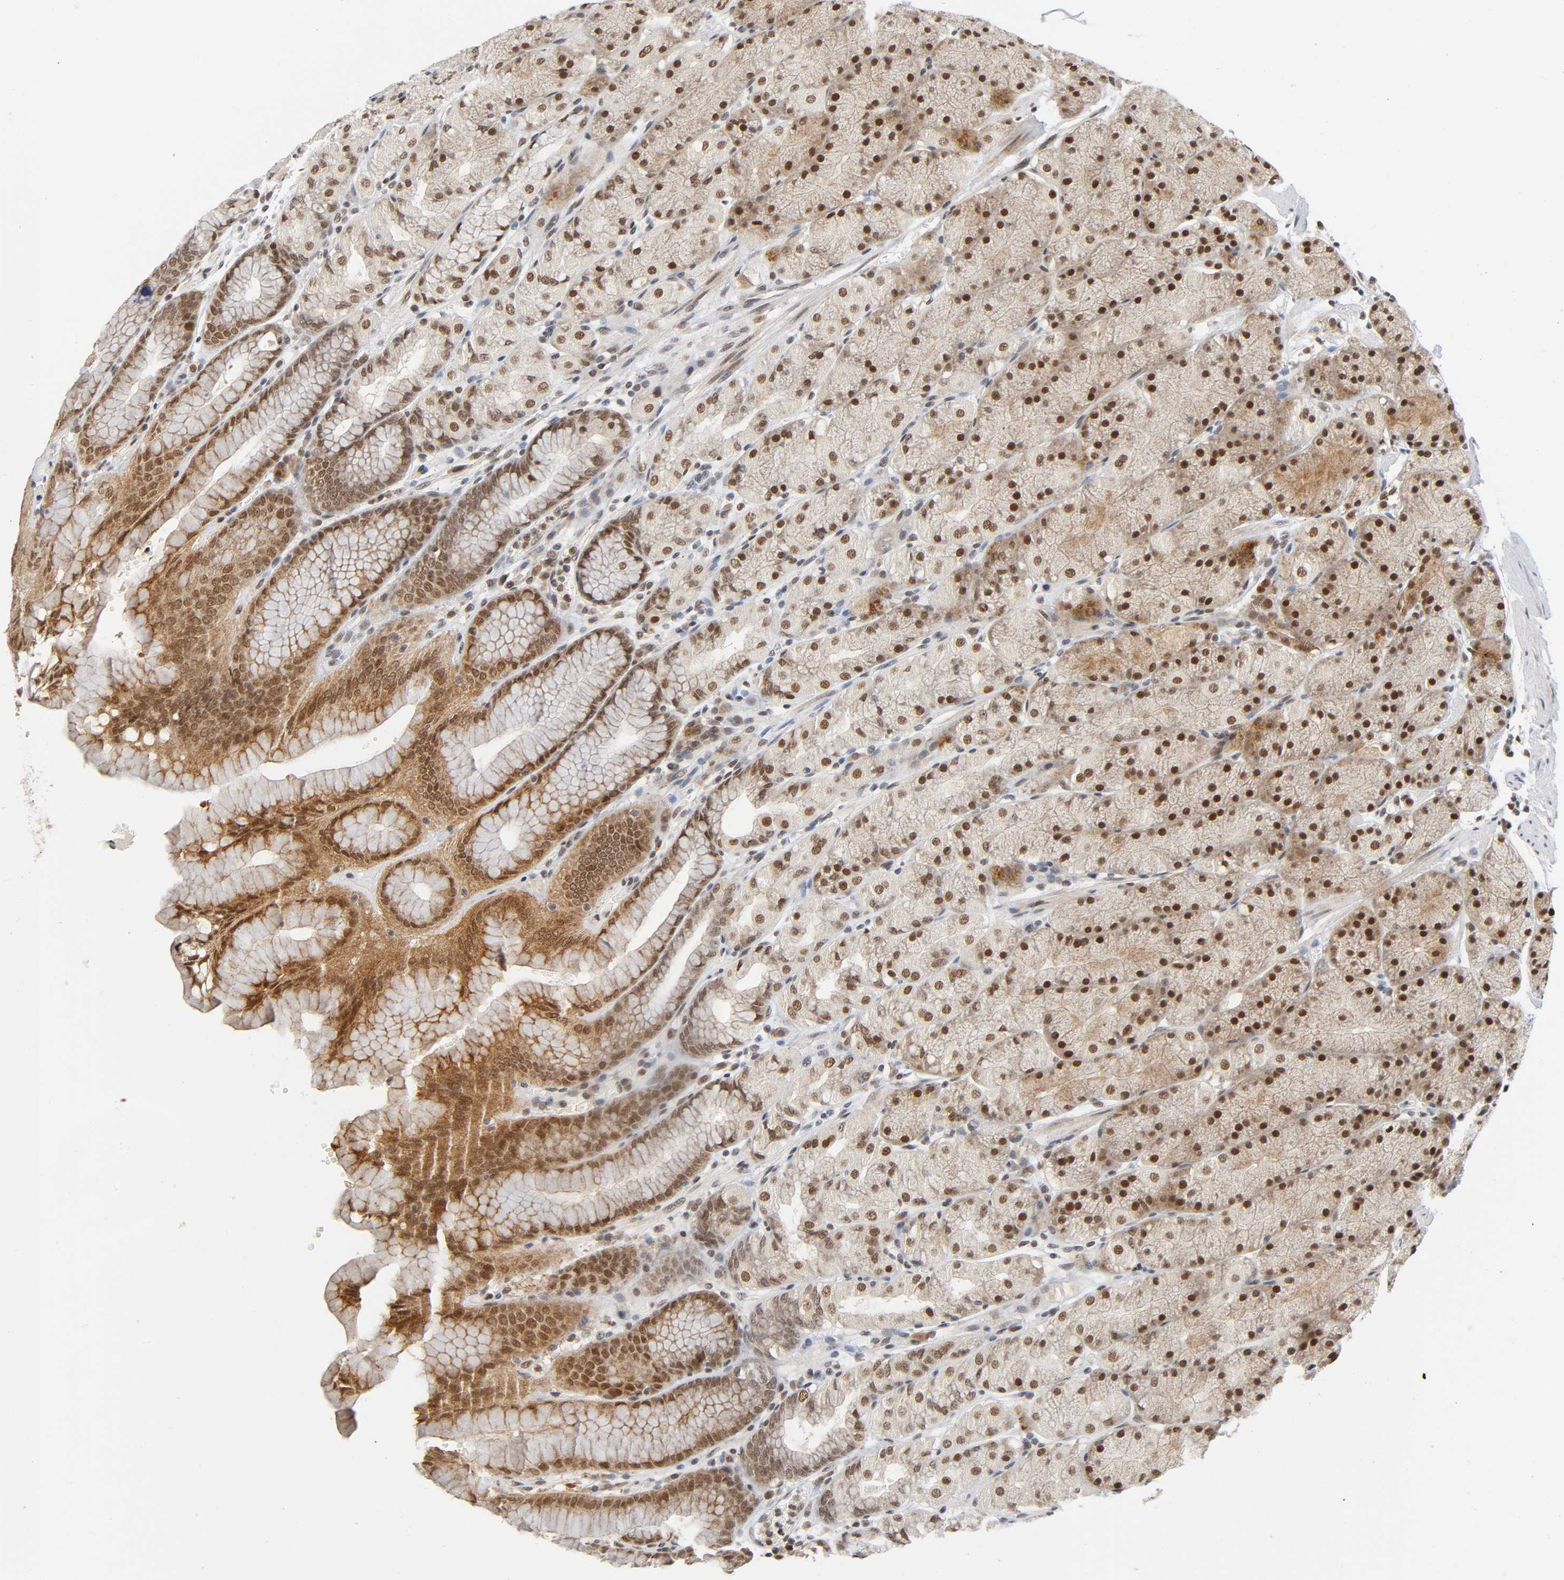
{"staining": {"intensity": "strong", "quantity": ">75%", "location": "cytoplasmic/membranous,nuclear"}, "tissue": "stomach", "cell_type": "Glandular cells", "image_type": "normal", "snomed": [{"axis": "morphology", "description": "Normal tissue, NOS"}, {"axis": "topography", "description": "Stomach, upper"}, {"axis": "topography", "description": "Stomach"}], "caption": "Protein staining demonstrates strong cytoplasmic/membranous,nuclear positivity in approximately >75% of glandular cells in normal stomach. Using DAB (3,3'-diaminobenzidine) (brown) and hematoxylin (blue) stains, captured at high magnification using brightfield microscopy.", "gene": "KAT2B", "patient": {"sex": "male", "age": 76}}